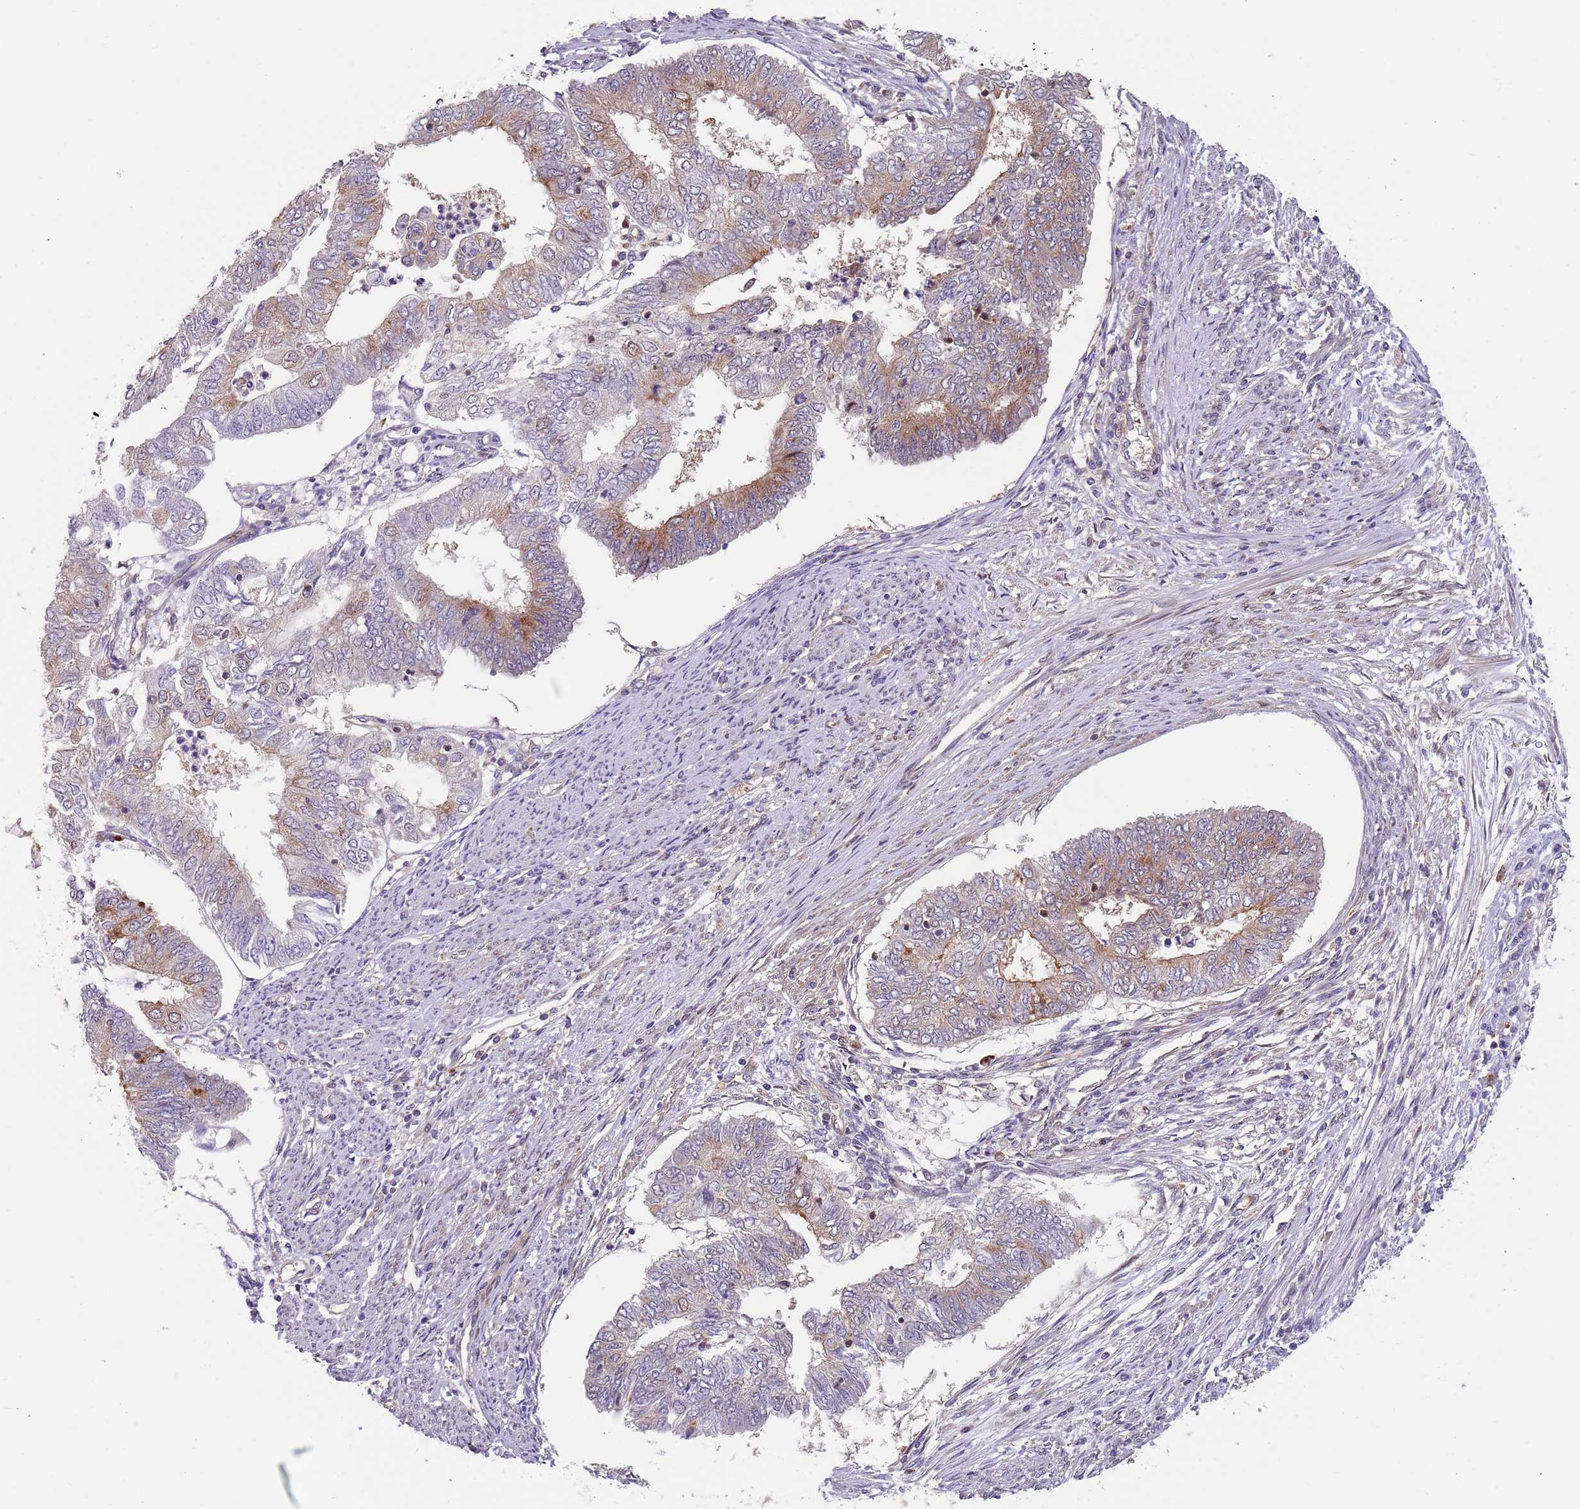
{"staining": {"intensity": "moderate", "quantity": "<25%", "location": "cytoplasmic/membranous"}, "tissue": "endometrial cancer", "cell_type": "Tumor cells", "image_type": "cancer", "snomed": [{"axis": "morphology", "description": "Adenocarcinoma, NOS"}, {"axis": "topography", "description": "Endometrium"}], "caption": "Adenocarcinoma (endometrial) stained for a protein (brown) exhibits moderate cytoplasmic/membranous positive staining in approximately <25% of tumor cells.", "gene": "GGA1", "patient": {"sex": "female", "age": 68}}